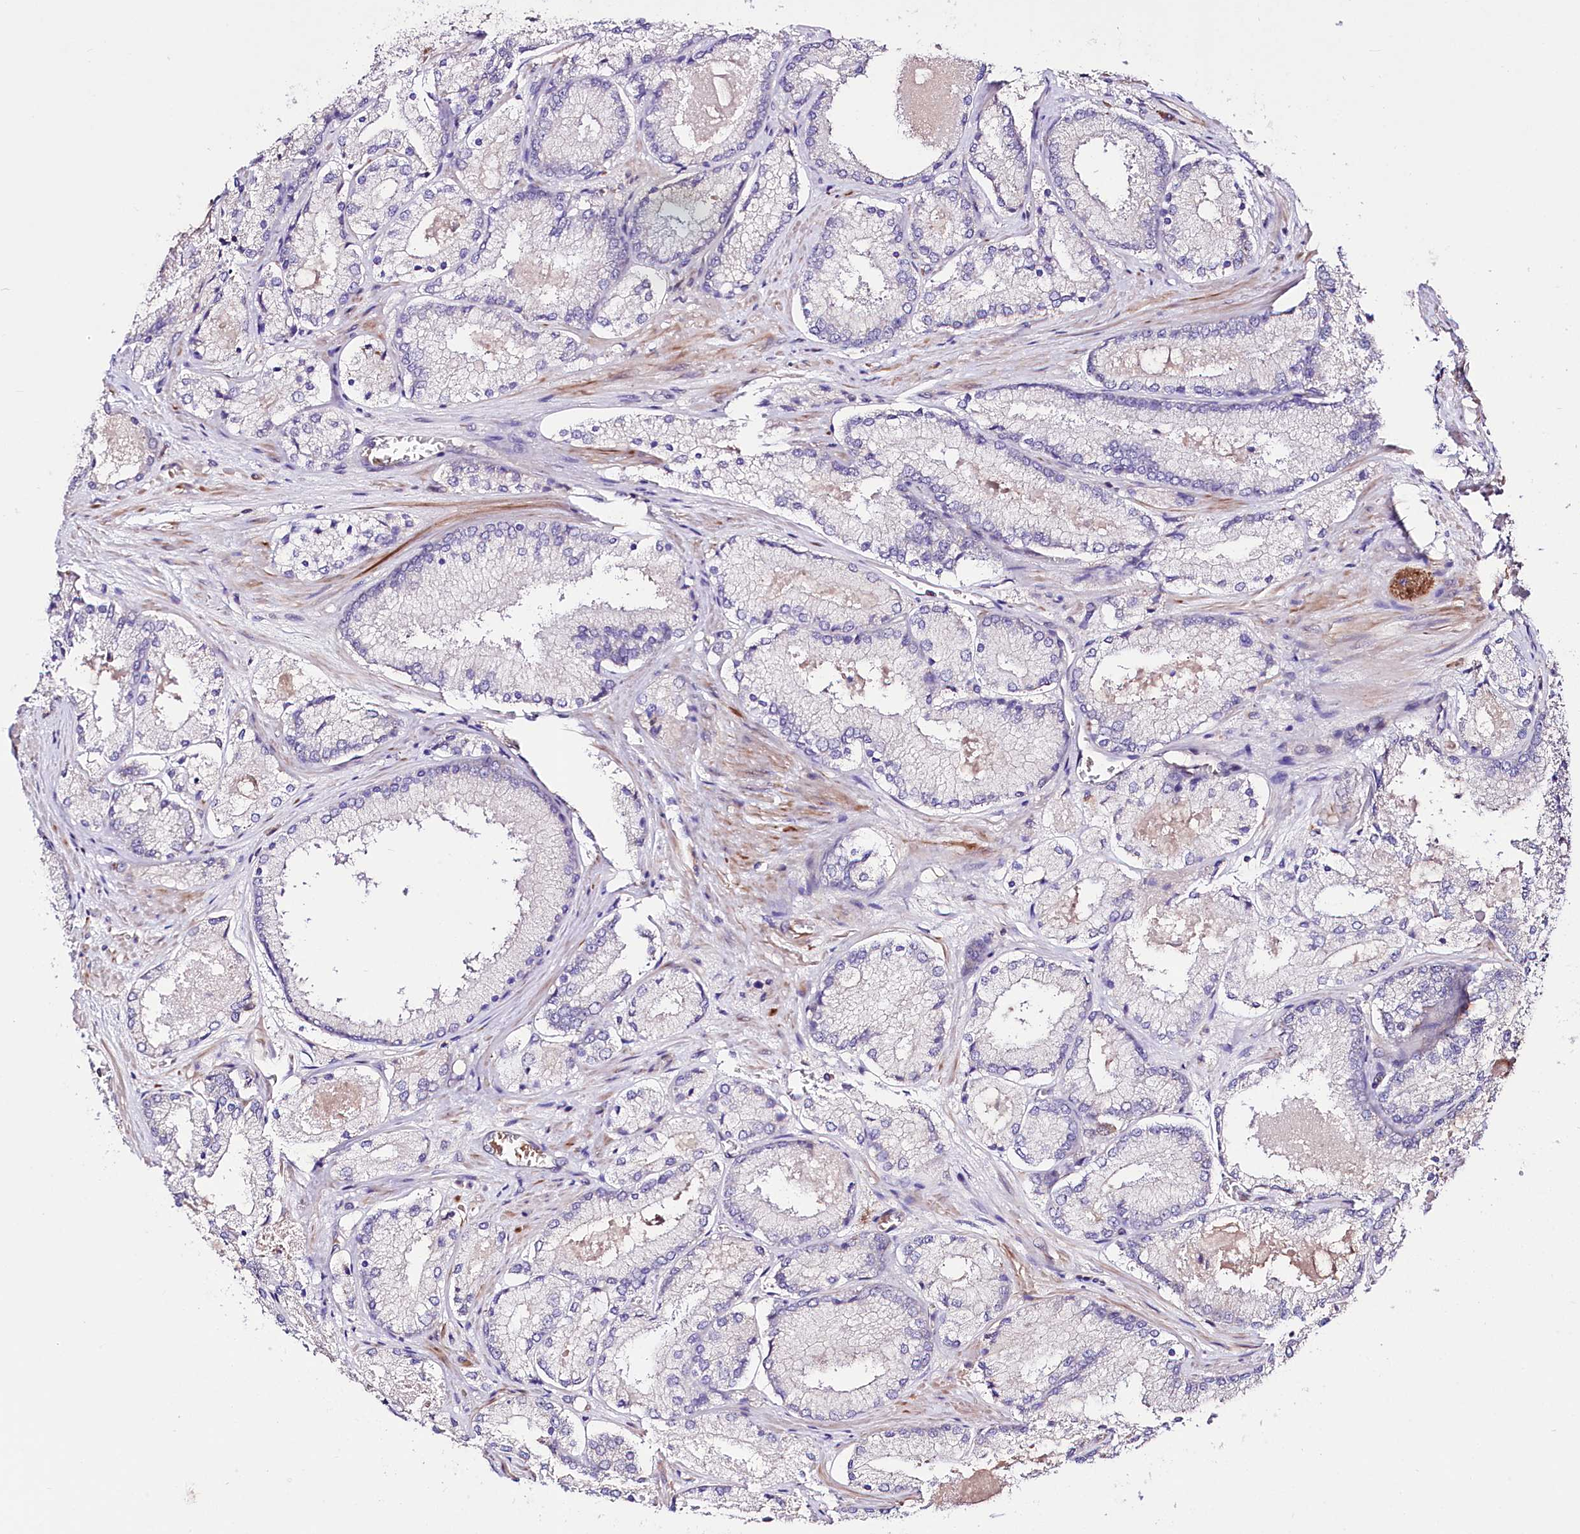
{"staining": {"intensity": "negative", "quantity": "none", "location": "none"}, "tissue": "prostate cancer", "cell_type": "Tumor cells", "image_type": "cancer", "snomed": [{"axis": "morphology", "description": "Adenocarcinoma, Low grade"}, {"axis": "topography", "description": "Prostate"}], "caption": "Tumor cells show no significant protein expression in prostate cancer.", "gene": "TAFAZZIN", "patient": {"sex": "male", "age": 74}}